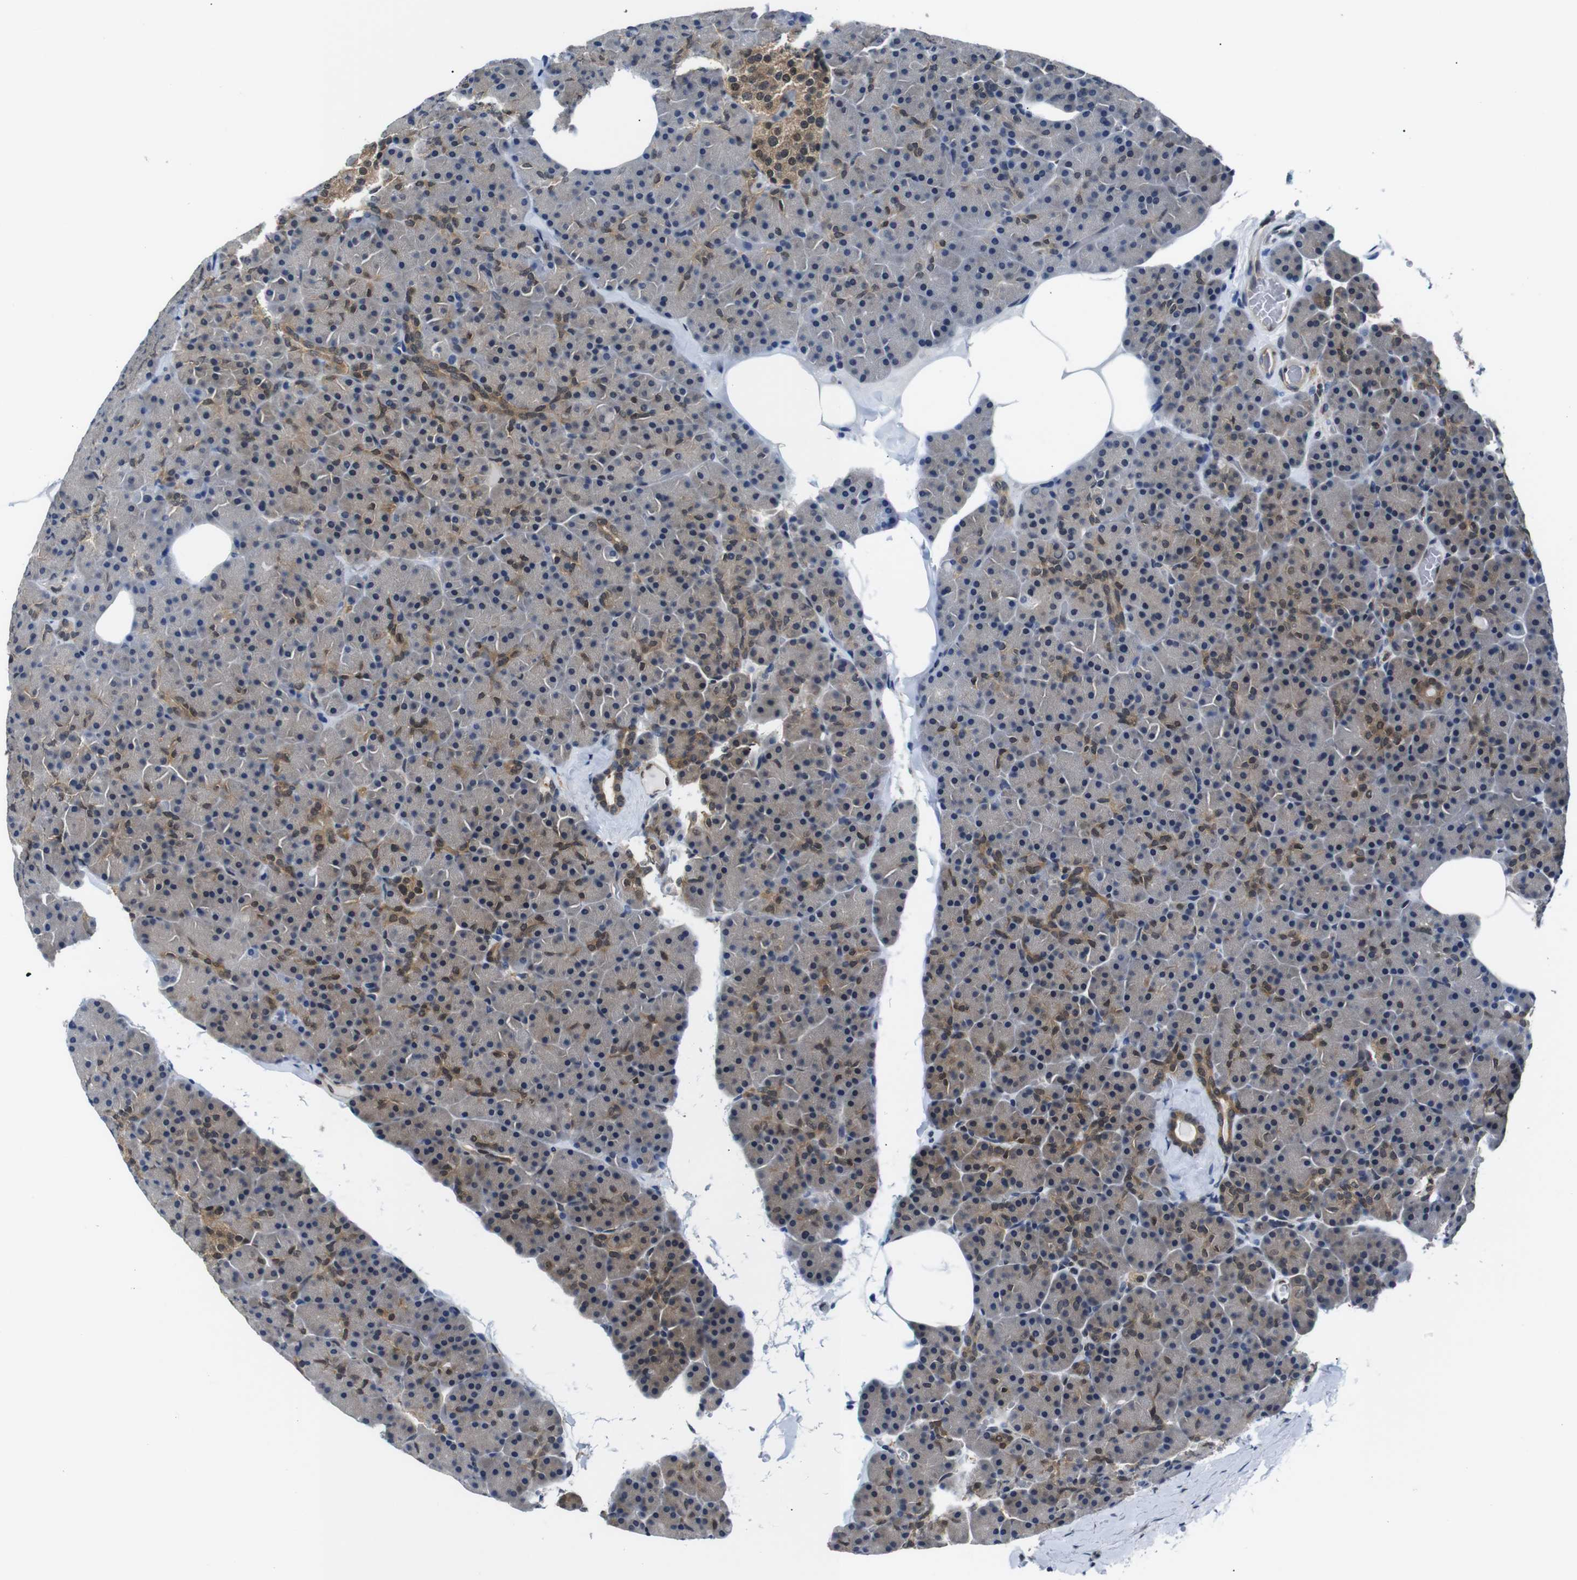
{"staining": {"intensity": "moderate", "quantity": "<25%", "location": "cytoplasmic/membranous,nuclear"}, "tissue": "pancreas", "cell_type": "Exocrine glandular cells", "image_type": "normal", "snomed": [{"axis": "morphology", "description": "Normal tissue, NOS"}, {"axis": "topography", "description": "Pancreas"}], "caption": "Immunohistochemistry (IHC) image of normal pancreas: human pancreas stained using immunohistochemistry exhibits low levels of moderate protein expression localized specifically in the cytoplasmic/membranous,nuclear of exocrine glandular cells, appearing as a cytoplasmic/membranous,nuclear brown color.", "gene": "UBXN1", "patient": {"sex": "female", "age": 35}}